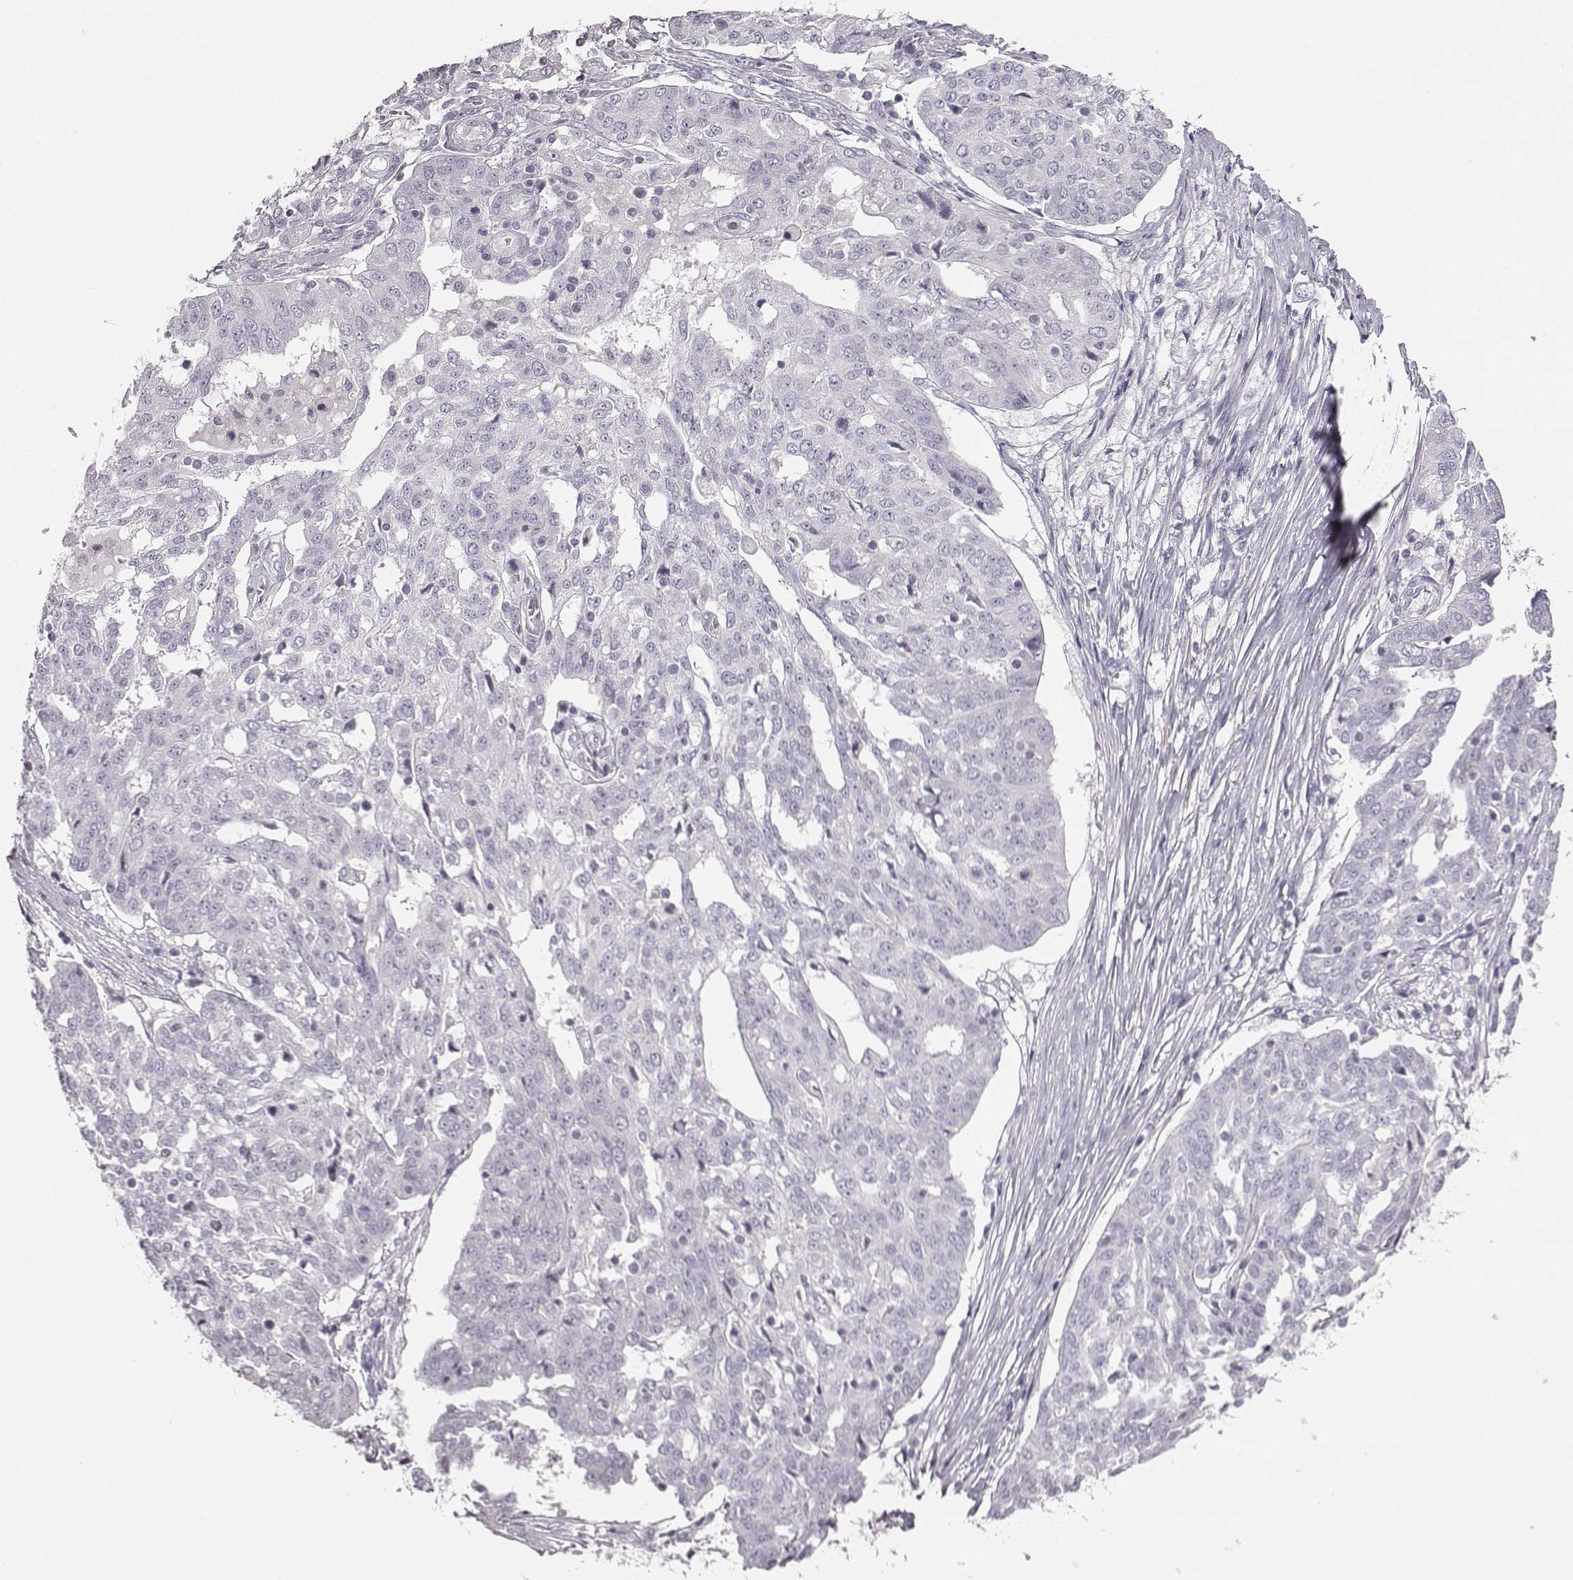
{"staining": {"intensity": "negative", "quantity": "none", "location": "none"}, "tissue": "ovarian cancer", "cell_type": "Tumor cells", "image_type": "cancer", "snomed": [{"axis": "morphology", "description": "Cystadenocarcinoma, serous, NOS"}, {"axis": "topography", "description": "Ovary"}], "caption": "Ovarian serous cystadenocarcinoma was stained to show a protein in brown. There is no significant expression in tumor cells. (Brightfield microscopy of DAB (3,3'-diaminobenzidine) immunohistochemistry at high magnification).", "gene": "ADAM7", "patient": {"sex": "female", "age": 67}}